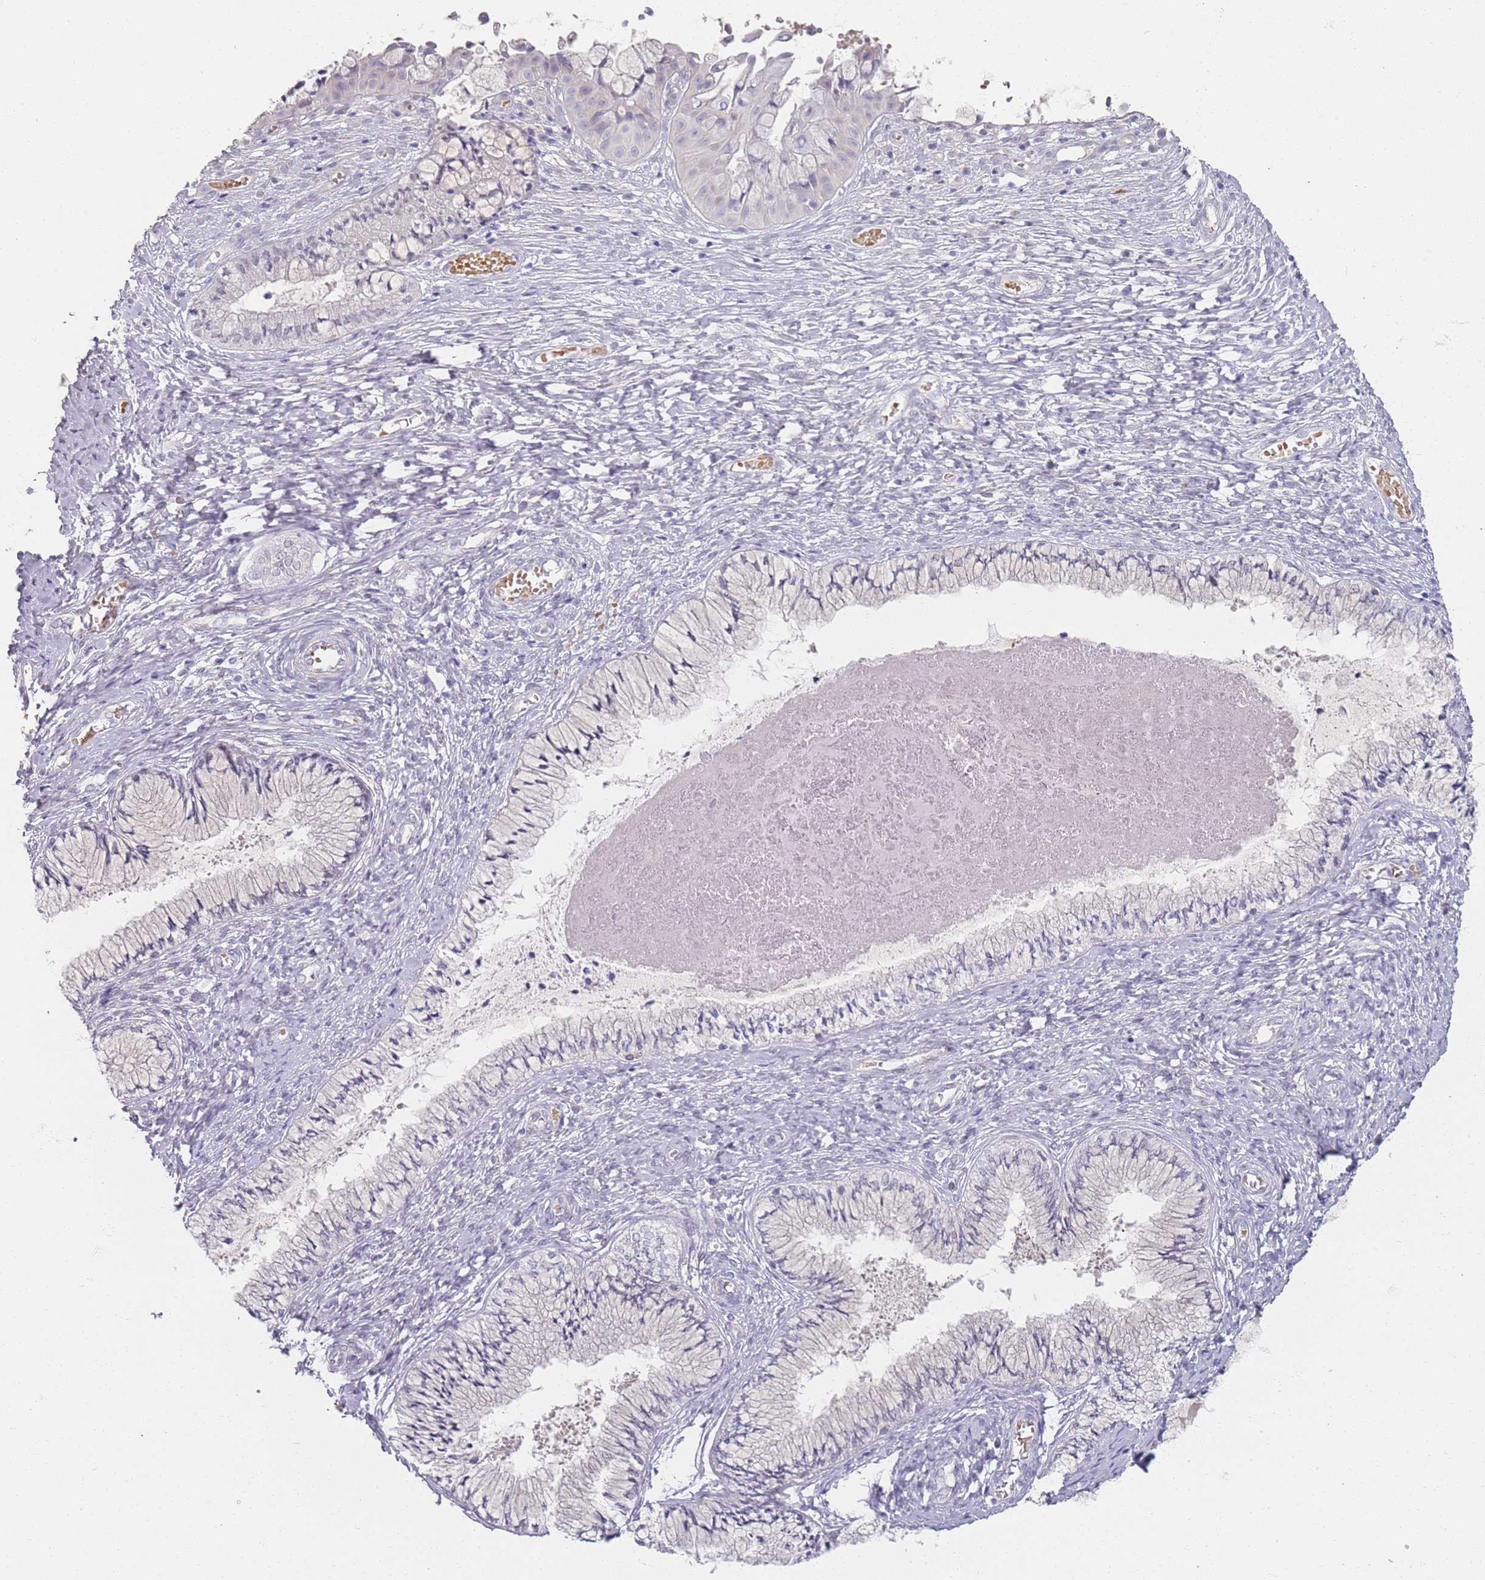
{"staining": {"intensity": "negative", "quantity": "none", "location": "none"}, "tissue": "cervix", "cell_type": "Glandular cells", "image_type": "normal", "snomed": [{"axis": "morphology", "description": "Normal tissue, NOS"}, {"axis": "topography", "description": "Cervix"}], "caption": "Histopathology image shows no protein expression in glandular cells of benign cervix. Brightfield microscopy of IHC stained with DAB (brown) and hematoxylin (blue), captured at high magnification.", "gene": "CD40LG", "patient": {"sex": "female", "age": 42}}